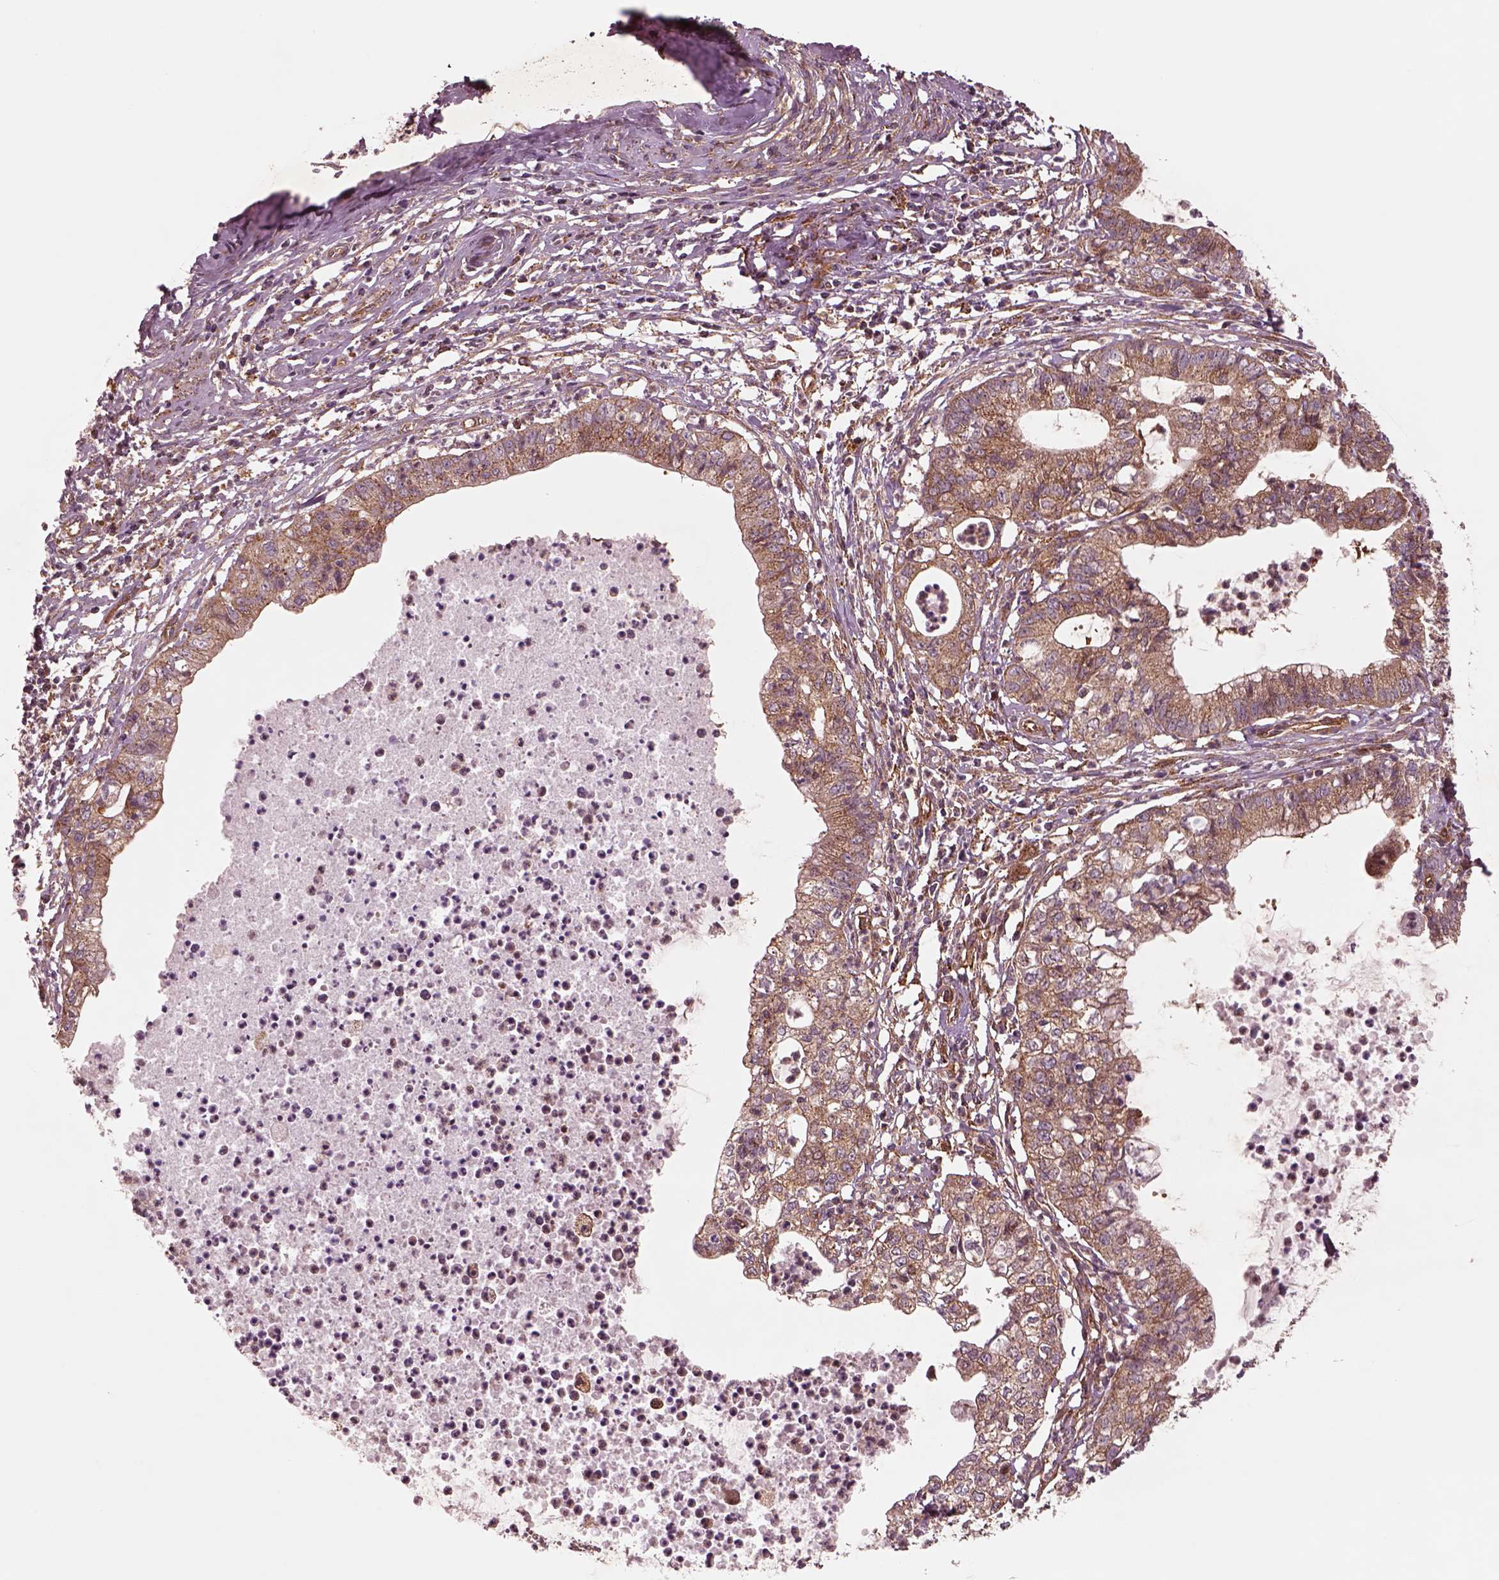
{"staining": {"intensity": "moderate", "quantity": ">75%", "location": "cytoplasmic/membranous"}, "tissue": "cervical cancer", "cell_type": "Tumor cells", "image_type": "cancer", "snomed": [{"axis": "morphology", "description": "Normal tissue, NOS"}, {"axis": "morphology", "description": "Adenocarcinoma, NOS"}, {"axis": "topography", "description": "Cervix"}], "caption": "This photomicrograph exhibits adenocarcinoma (cervical) stained with immunohistochemistry (IHC) to label a protein in brown. The cytoplasmic/membranous of tumor cells show moderate positivity for the protein. Nuclei are counter-stained blue.", "gene": "WASHC2A", "patient": {"sex": "female", "age": 38}}